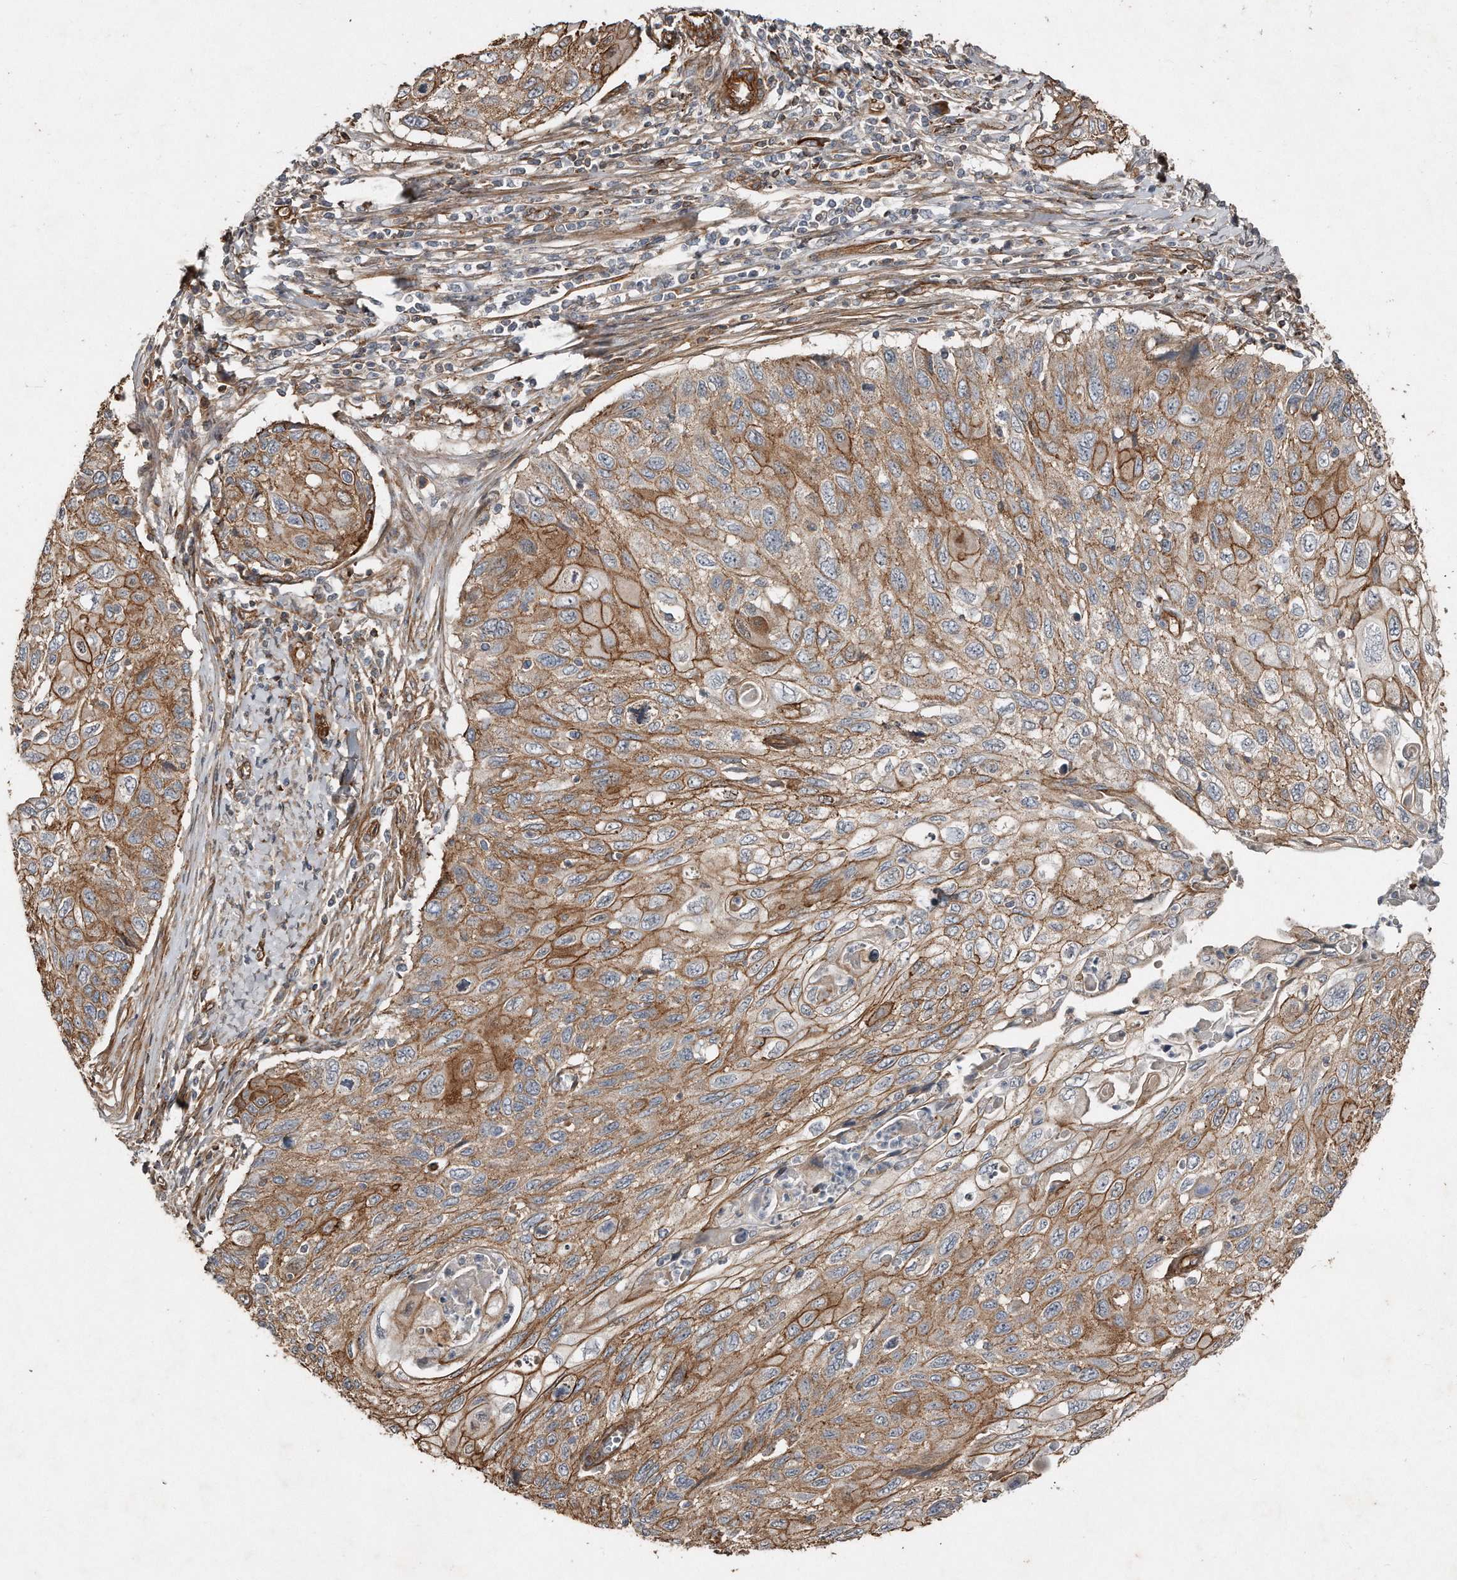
{"staining": {"intensity": "moderate", "quantity": ">75%", "location": "cytoplasmic/membranous"}, "tissue": "cervical cancer", "cell_type": "Tumor cells", "image_type": "cancer", "snomed": [{"axis": "morphology", "description": "Squamous cell carcinoma, NOS"}, {"axis": "topography", "description": "Cervix"}], "caption": "Cervical squamous cell carcinoma stained with DAB immunohistochemistry (IHC) demonstrates medium levels of moderate cytoplasmic/membranous positivity in about >75% of tumor cells.", "gene": "SNAP47", "patient": {"sex": "female", "age": 70}}